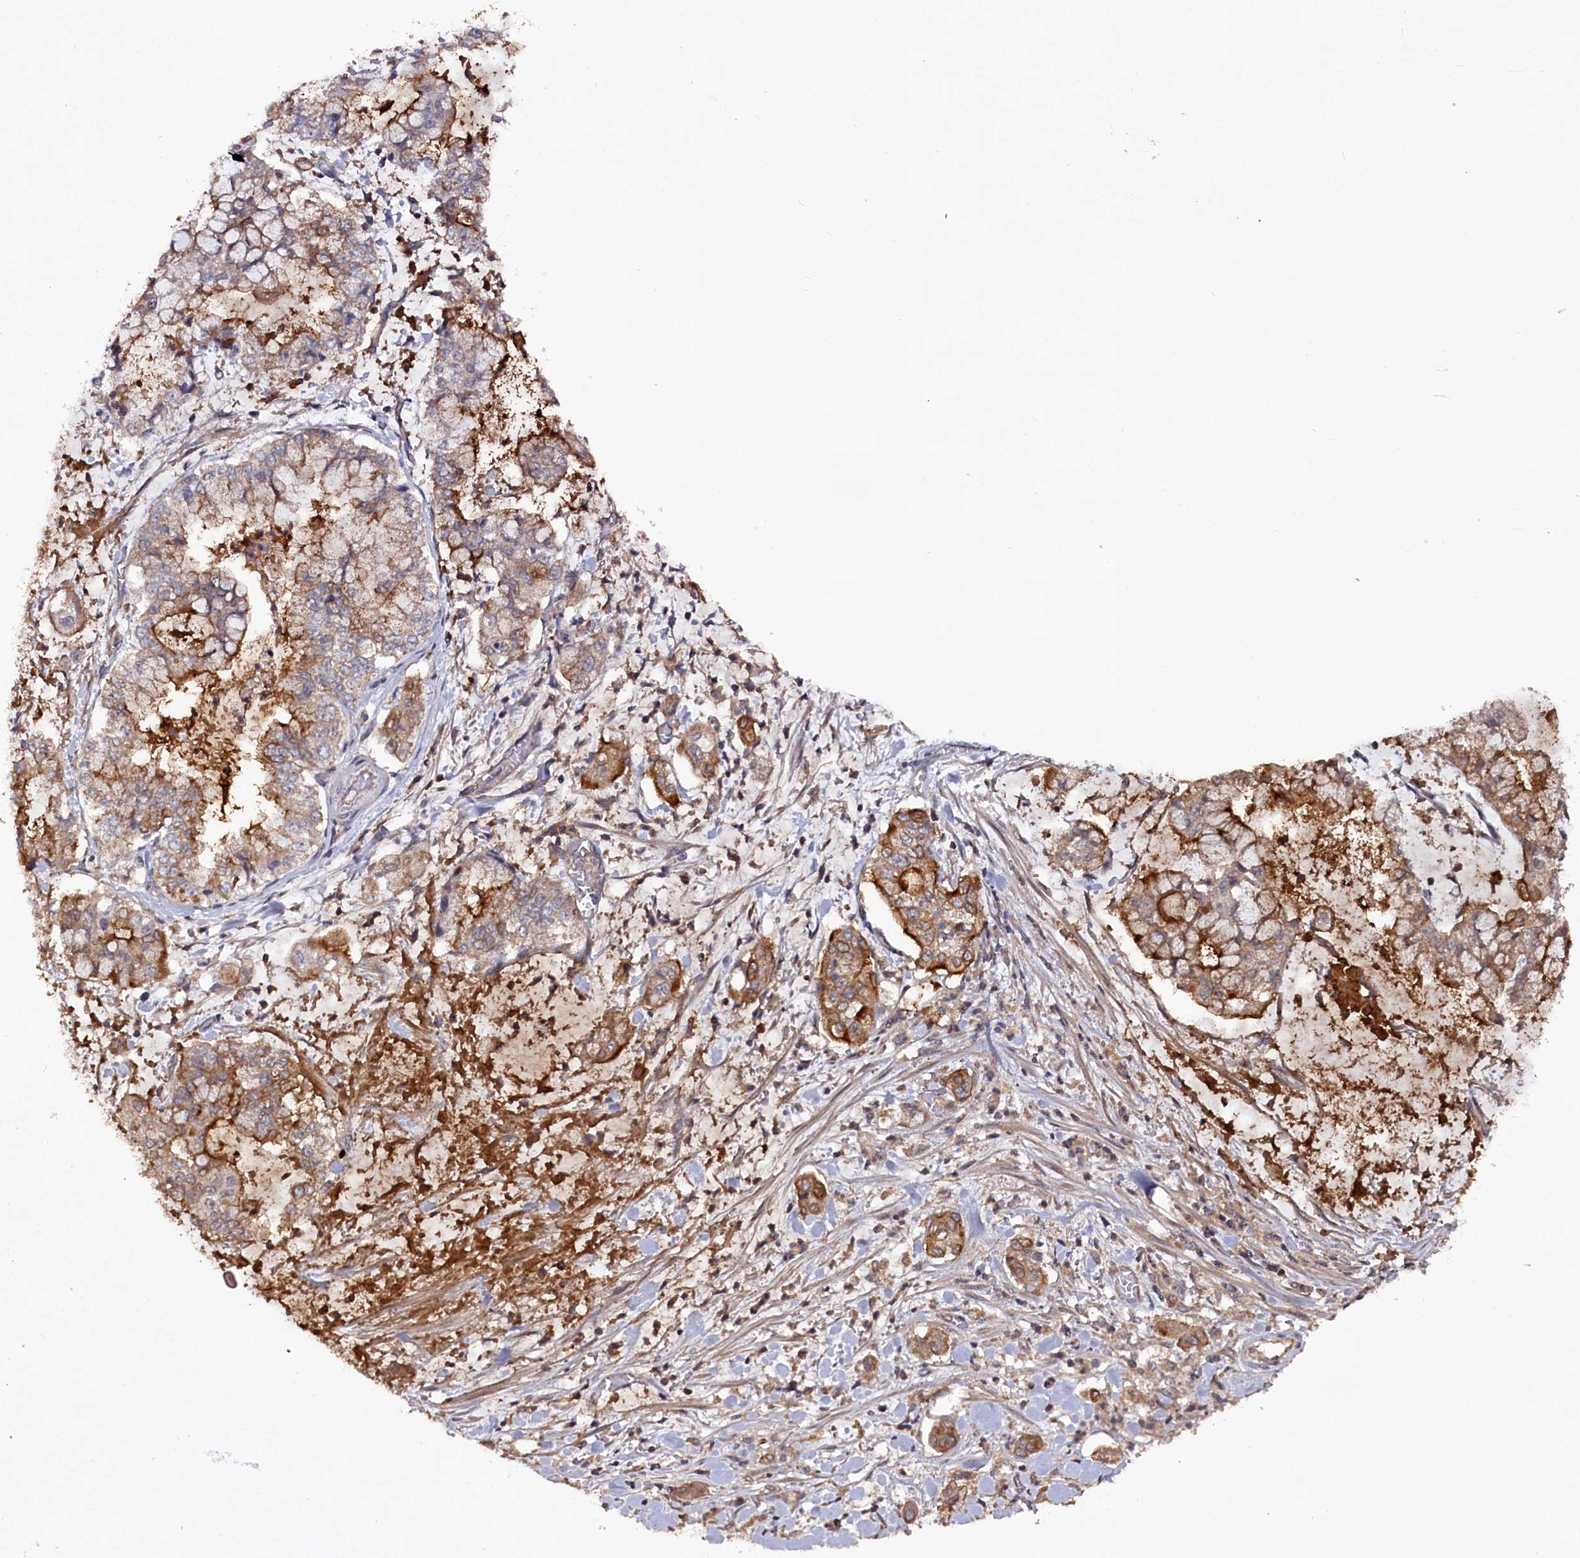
{"staining": {"intensity": "moderate", "quantity": "25%-75%", "location": "cytoplasmic/membranous"}, "tissue": "stomach cancer", "cell_type": "Tumor cells", "image_type": "cancer", "snomed": [{"axis": "morphology", "description": "Adenocarcinoma, NOS"}, {"axis": "topography", "description": "Stomach"}], "caption": "An IHC histopathology image of tumor tissue is shown. Protein staining in brown highlights moderate cytoplasmic/membranous positivity in stomach cancer (adenocarcinoma) within tumor cells. (IHC, brightfield microscopy, high magnification).", "gene": "TMC5", "patient": {"sex": "male", "age": 76}}